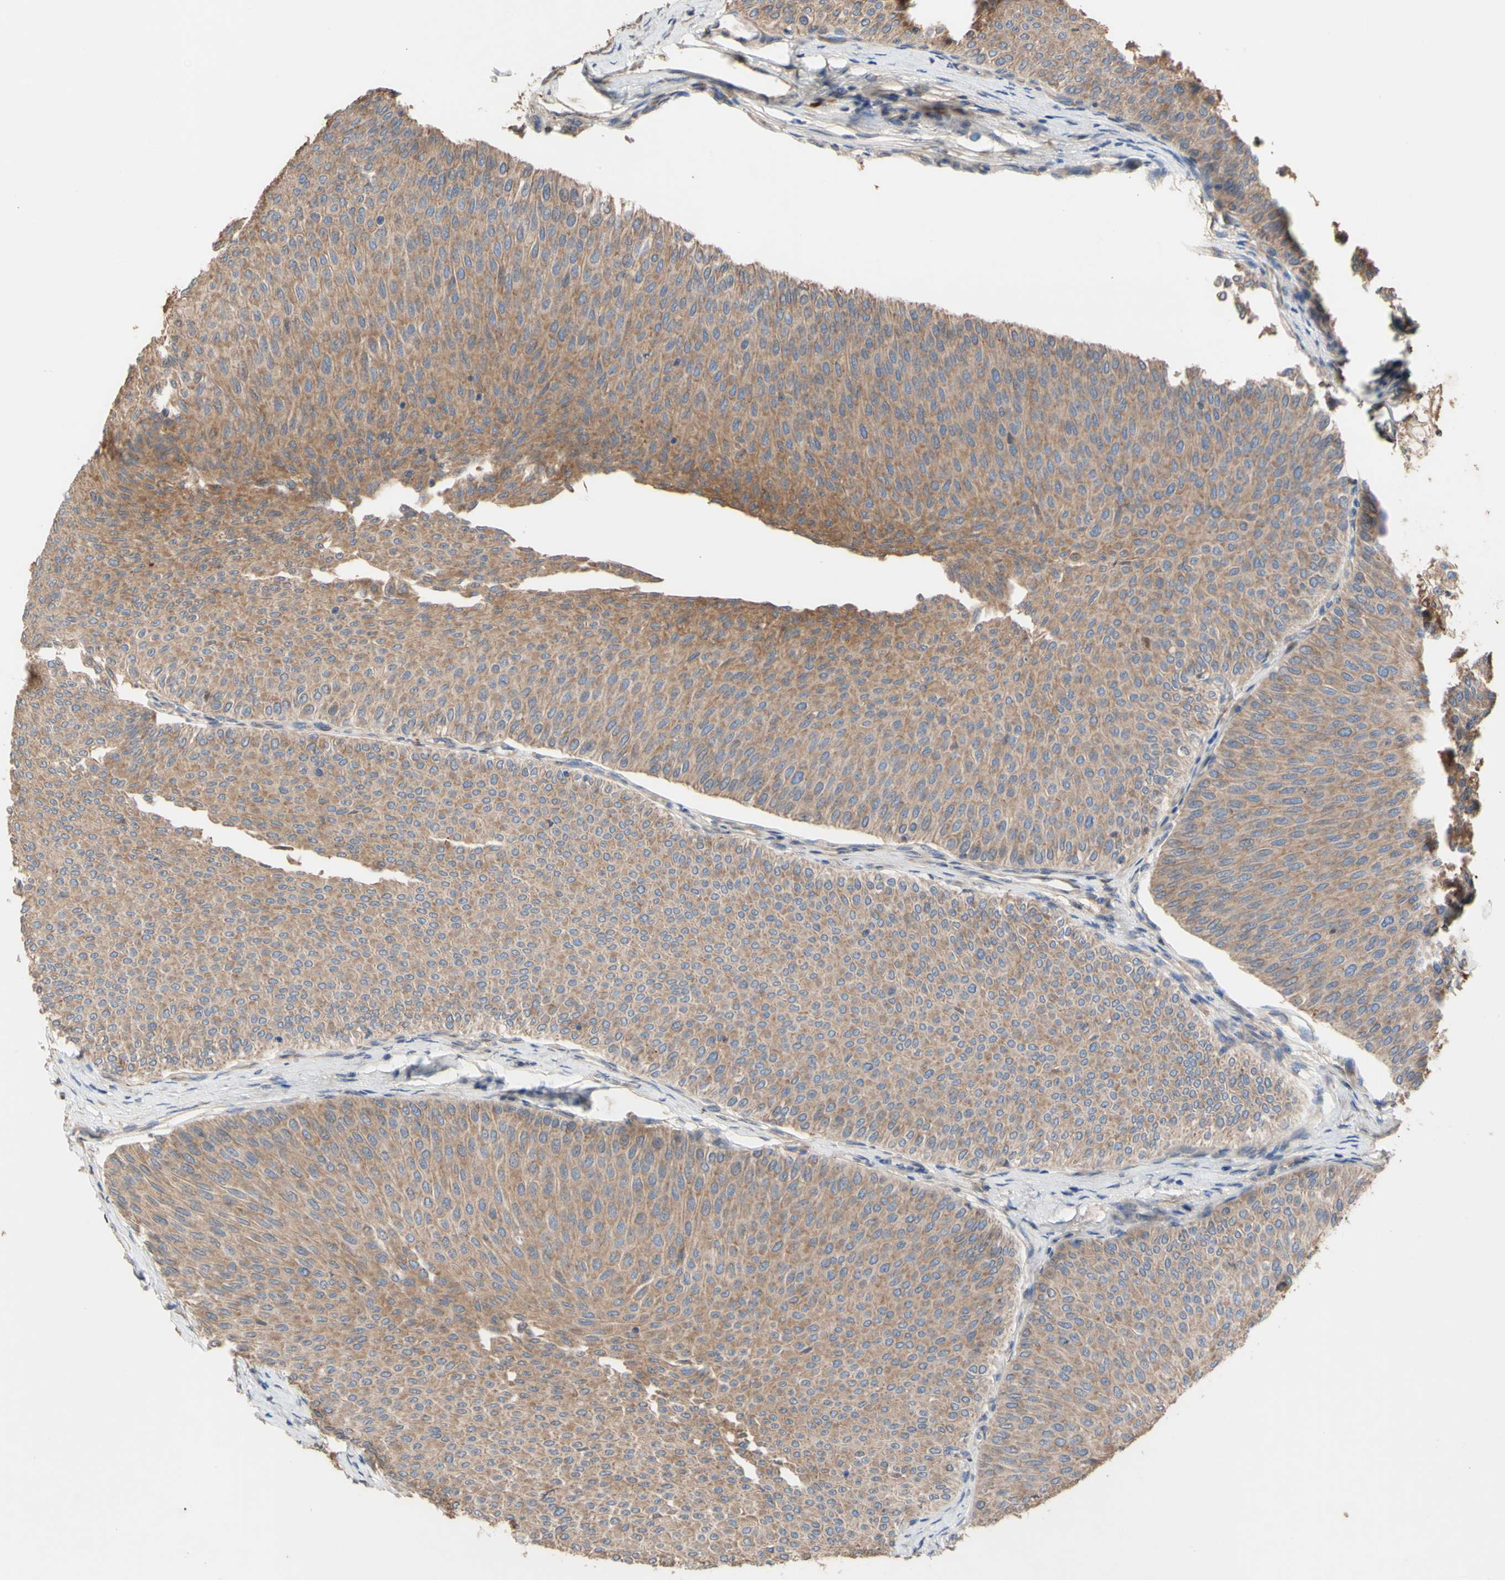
{"staining": {"intensity": "moderate", "quantity": ">75%", "location": "cytoplasmic/membranous"}, "tissue": "urothelial cancer", "cell_type": "Tumor cells", "image_type": "cancer", "snomed": [{"axis": "morphology", "description": "Urothelial carcinoma, Low grade"}, {"axis": "topography", "description": "Urinary bladder"}], "caption": "Immunohistochemical staining of urothelial carcinoma (low-grade) reveals medium levels of moderate cytoplasmic/membranous protein expression in approximately >75% of tumor cells.", "gene": "NECTIN3", "patient": {"sex": "male", "age": 78}}